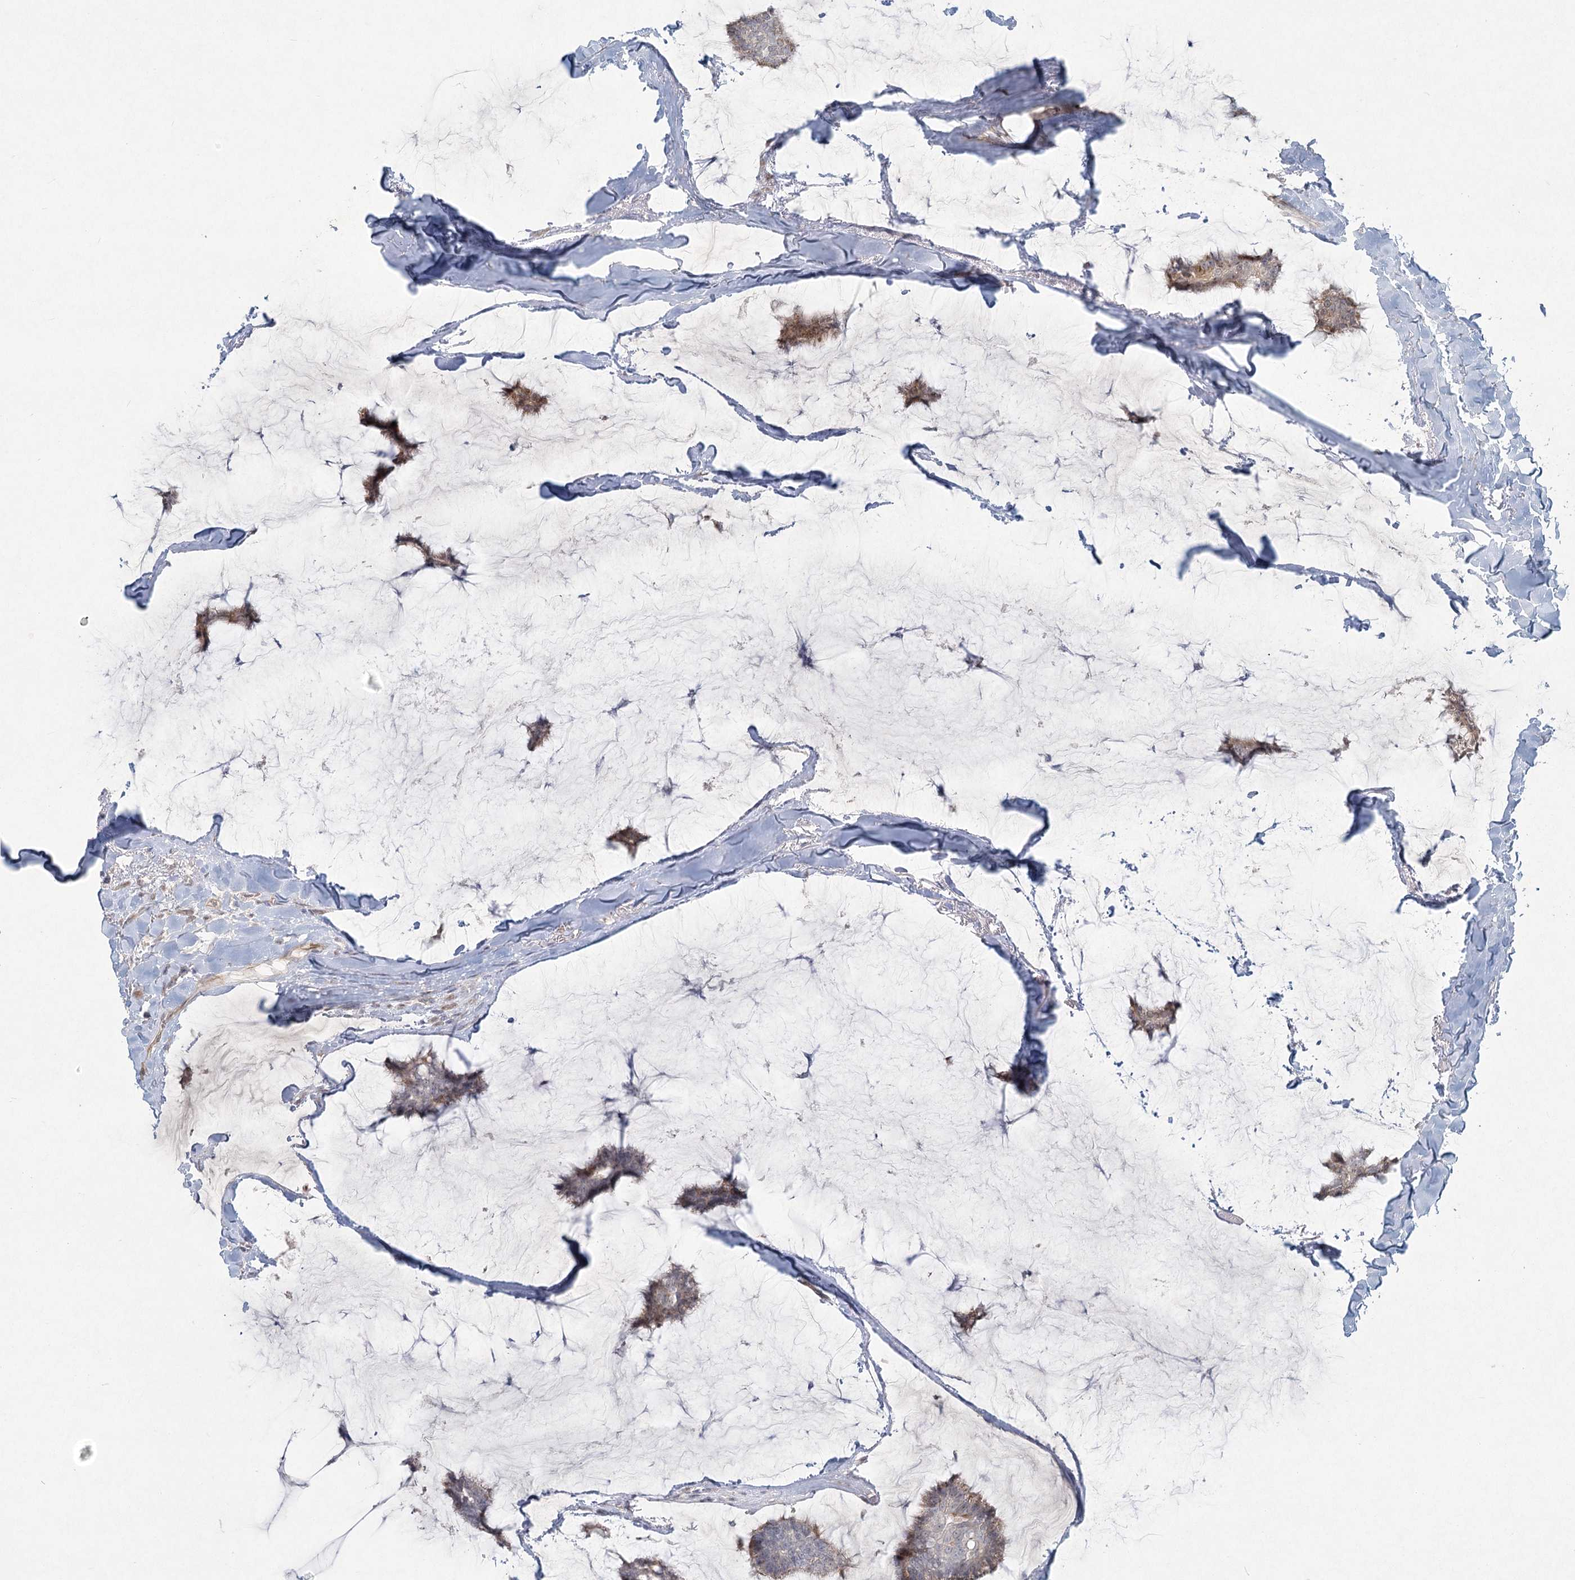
{"staining": {"intensity": "moderate", "quantity": "<25%", "location": "cytoplasmic/membranous"}, "tissue": "breast cancer", "cell_type": "Tumor cells", "image_type": "cancer", "snomed": [{"axis": "morphology", "description": "Duct carcinoma"}, {"axis": "topography", "description": "Breast"}], "caption": "This image shows immunohistochemistry (IHC) staining of breast cancer (invasive ductal carcinoma), with low moderate cytoplasmic/membranous positivity in approximately <25% of tumor cells.", "gene": "LRP2BP", "patient": {"sex": "female", "age": 93}}